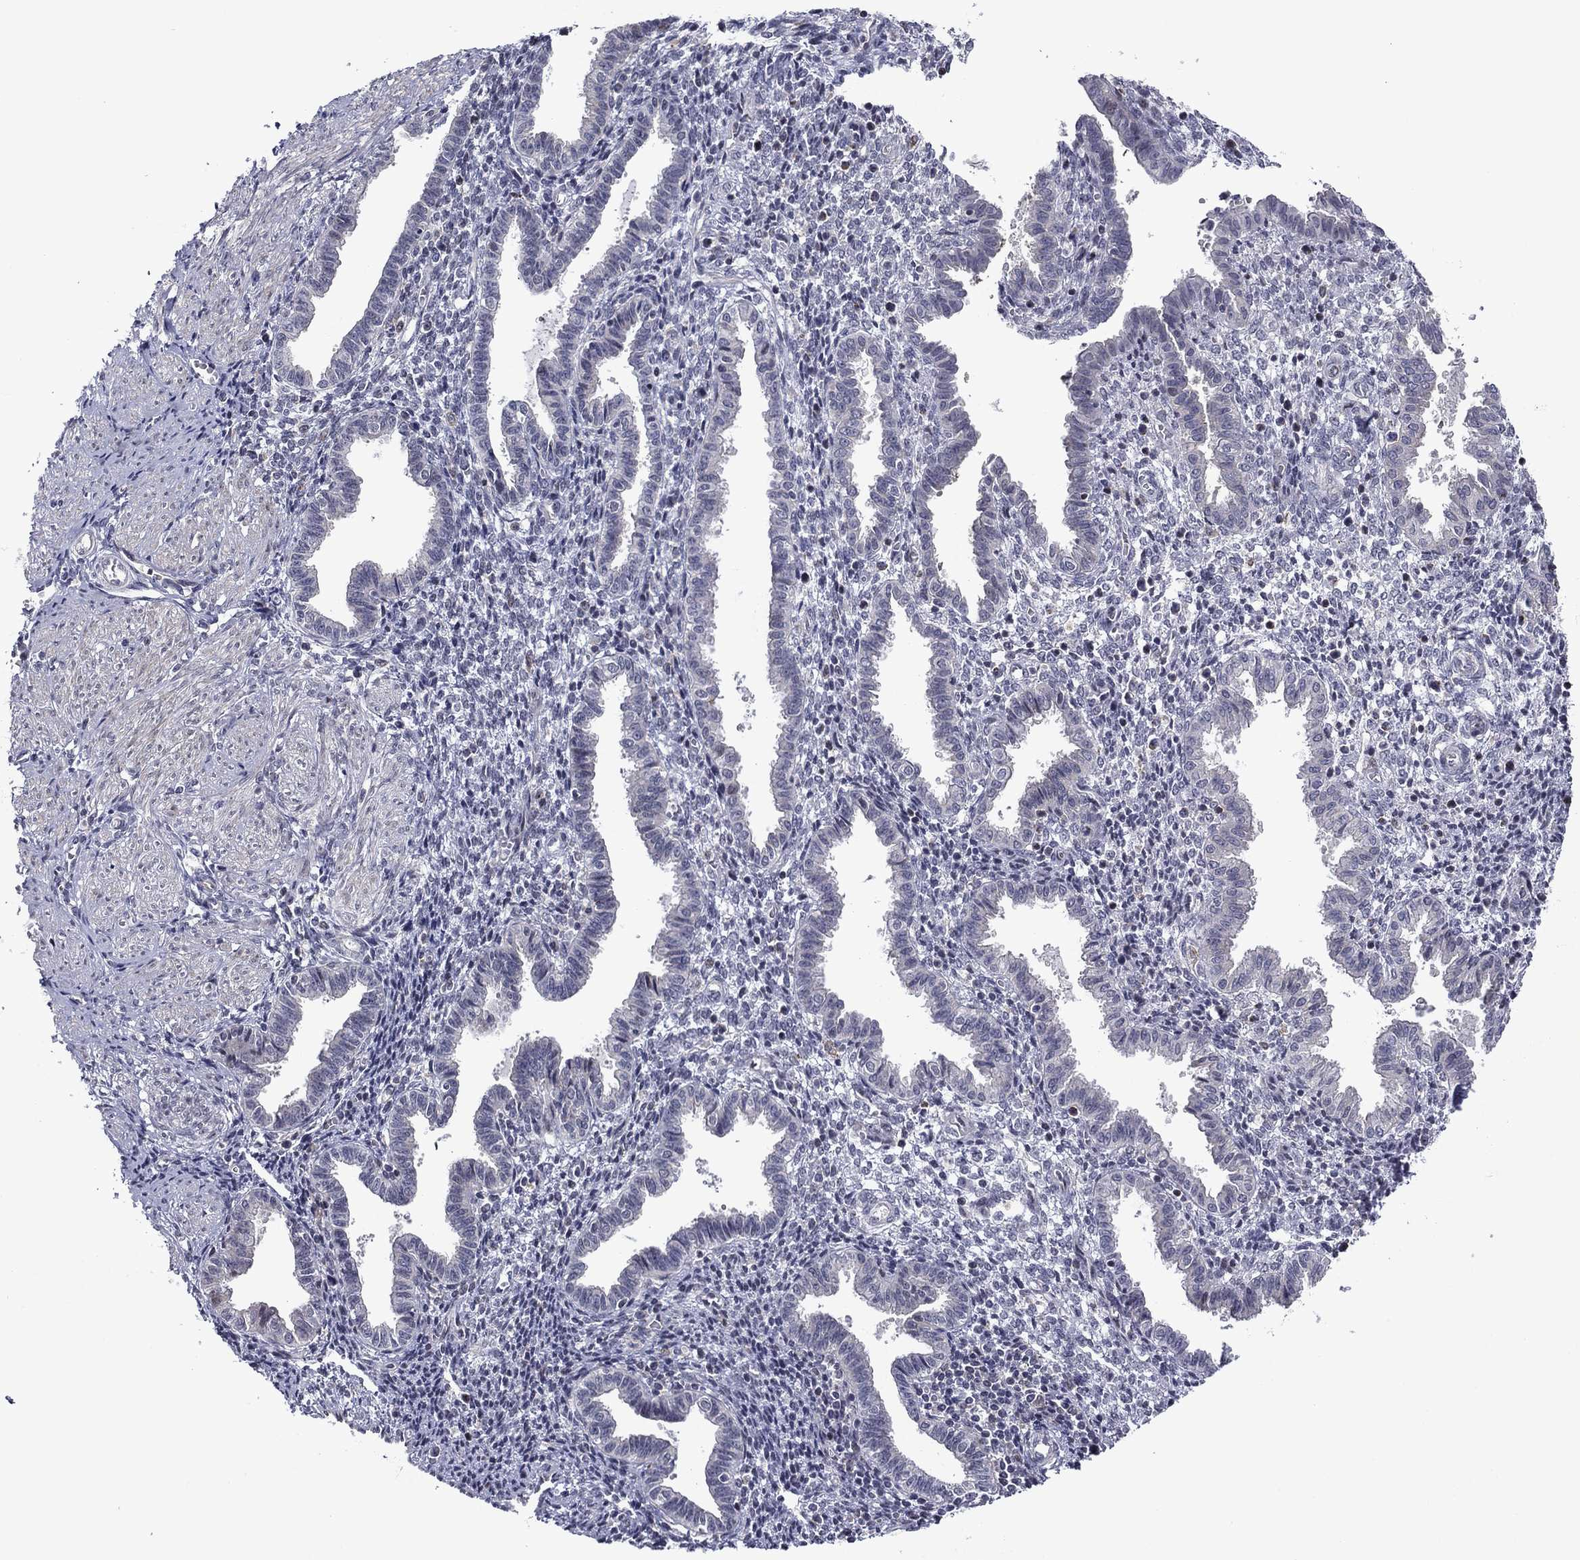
{"staining": {"intensity": "negative", "quantity": "none", "location": "none"}, "tissue": "endometrium", "cell_type": "Cells in endometrial stroma", "image_type": "normal", "snomed": [{"axis": "morphology", "description": "Normal tissue, NOS"}, {"axis": "topography", "description": "Endometrium"}], "caption": "DAB (3,3'-diaminobenzidine) immunohistochemical staining of benign human endometrium reveals no significant expression in cells in endometrial stroma.", "gene": "B3GAT1", "patient": {"sex": "female", "age": 37}}